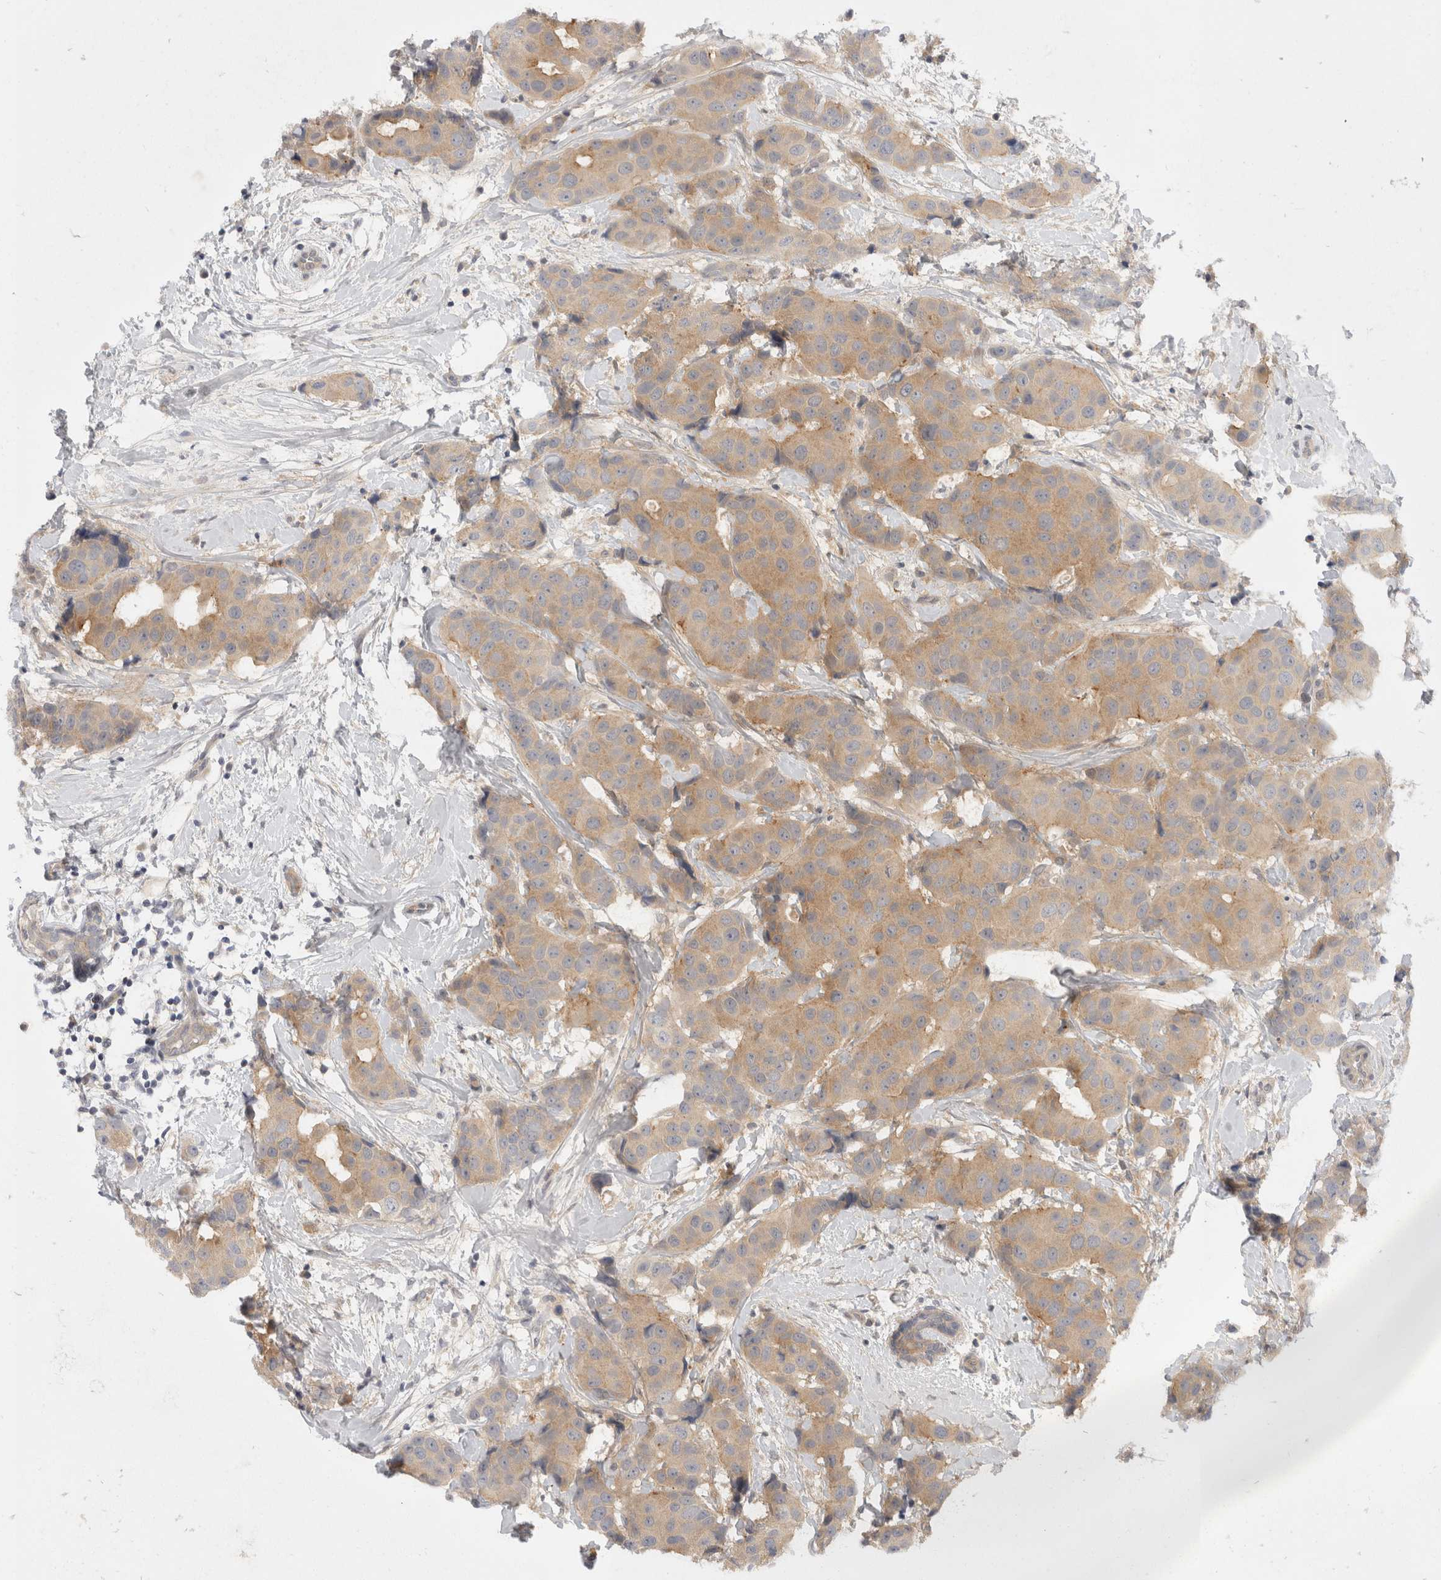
{"staining": {"intensity": "moderate", "quantity": ">75%", "location": "cytoplasmic/membranous"}, "tissue": "breast cancer", "cell_type": "Tumor cells", "image_type": "cancer", "snomed": [{"axis": "morphology", "description": "Normal tissue, NOS"}, {"axis": "morphology", "description": "Duct carcinoma"}, {"axis": "topography", "description": "Breast"}], "caption": "Approximately >75% of tumor cells in human breast cancer (intraductal carcinoma) demonstrate moderate cytoplasmic/membranous protein positivity as visualized by brown immunohistochemical staining.", "gene": "TOM1L2", "patient": {"sex": "female", "age": 39}}